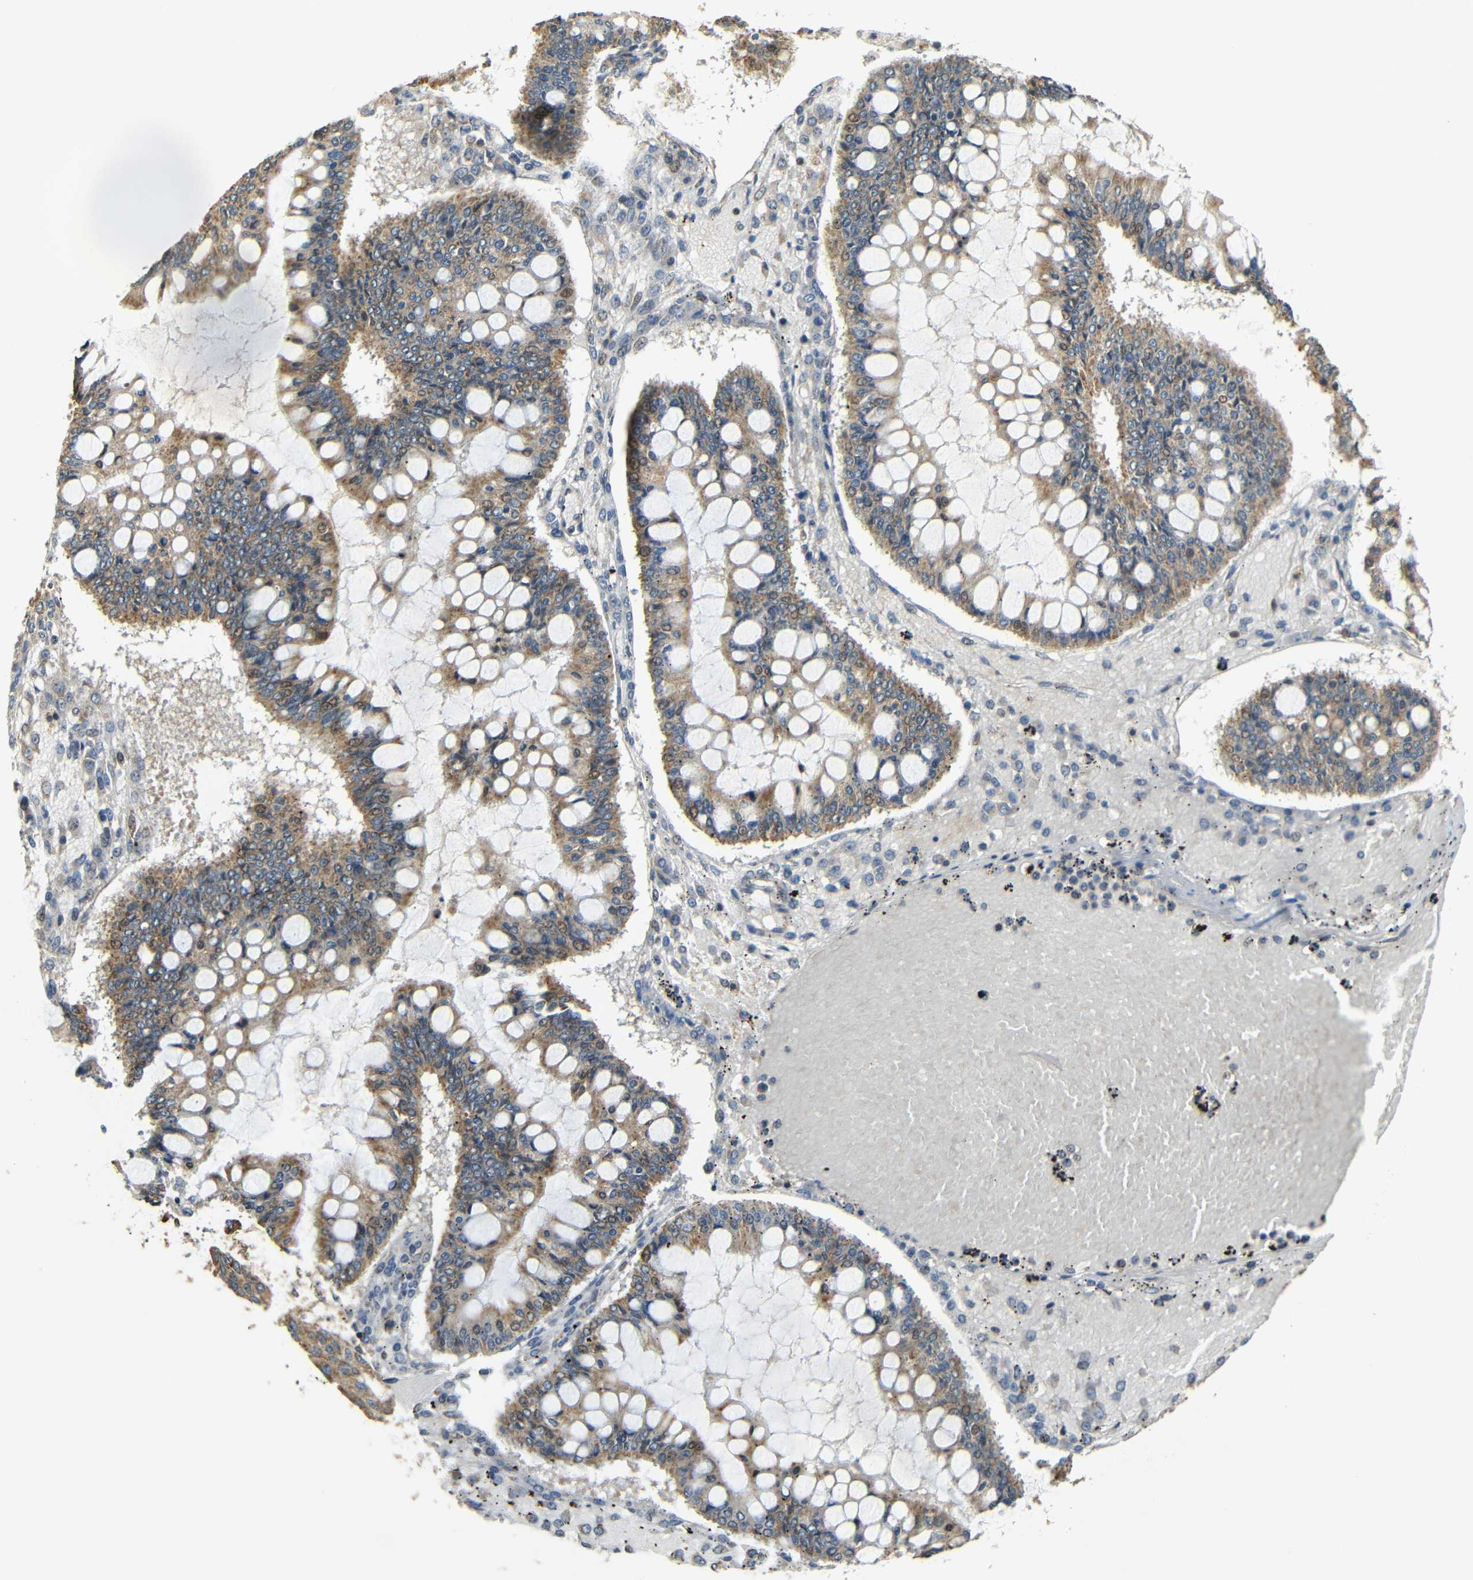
{"staining": {"intensity": "moderate", "quantity": ">75%", "location": "cytoplasmic/membranous"}, "tissue": "ovarian cancer", "cell_type": "Tumor cells", "image_type": "cancer", "snomed": [{"axis": "morphology", "description": "Cystadenocarcinoma, mucinous, NOS"}, {"axis": "topography", "description": "Ovary"}], "caption": "Mucinous cystadenocarcinoma (ovarian) was stained to show a protein in brown. There is medium levels of moderate cytoplasmic/membranous staining in approximately >75% of tumor cells.", "gene": "KAZALD1", "patient": {"sex": "female", "age": 73}}